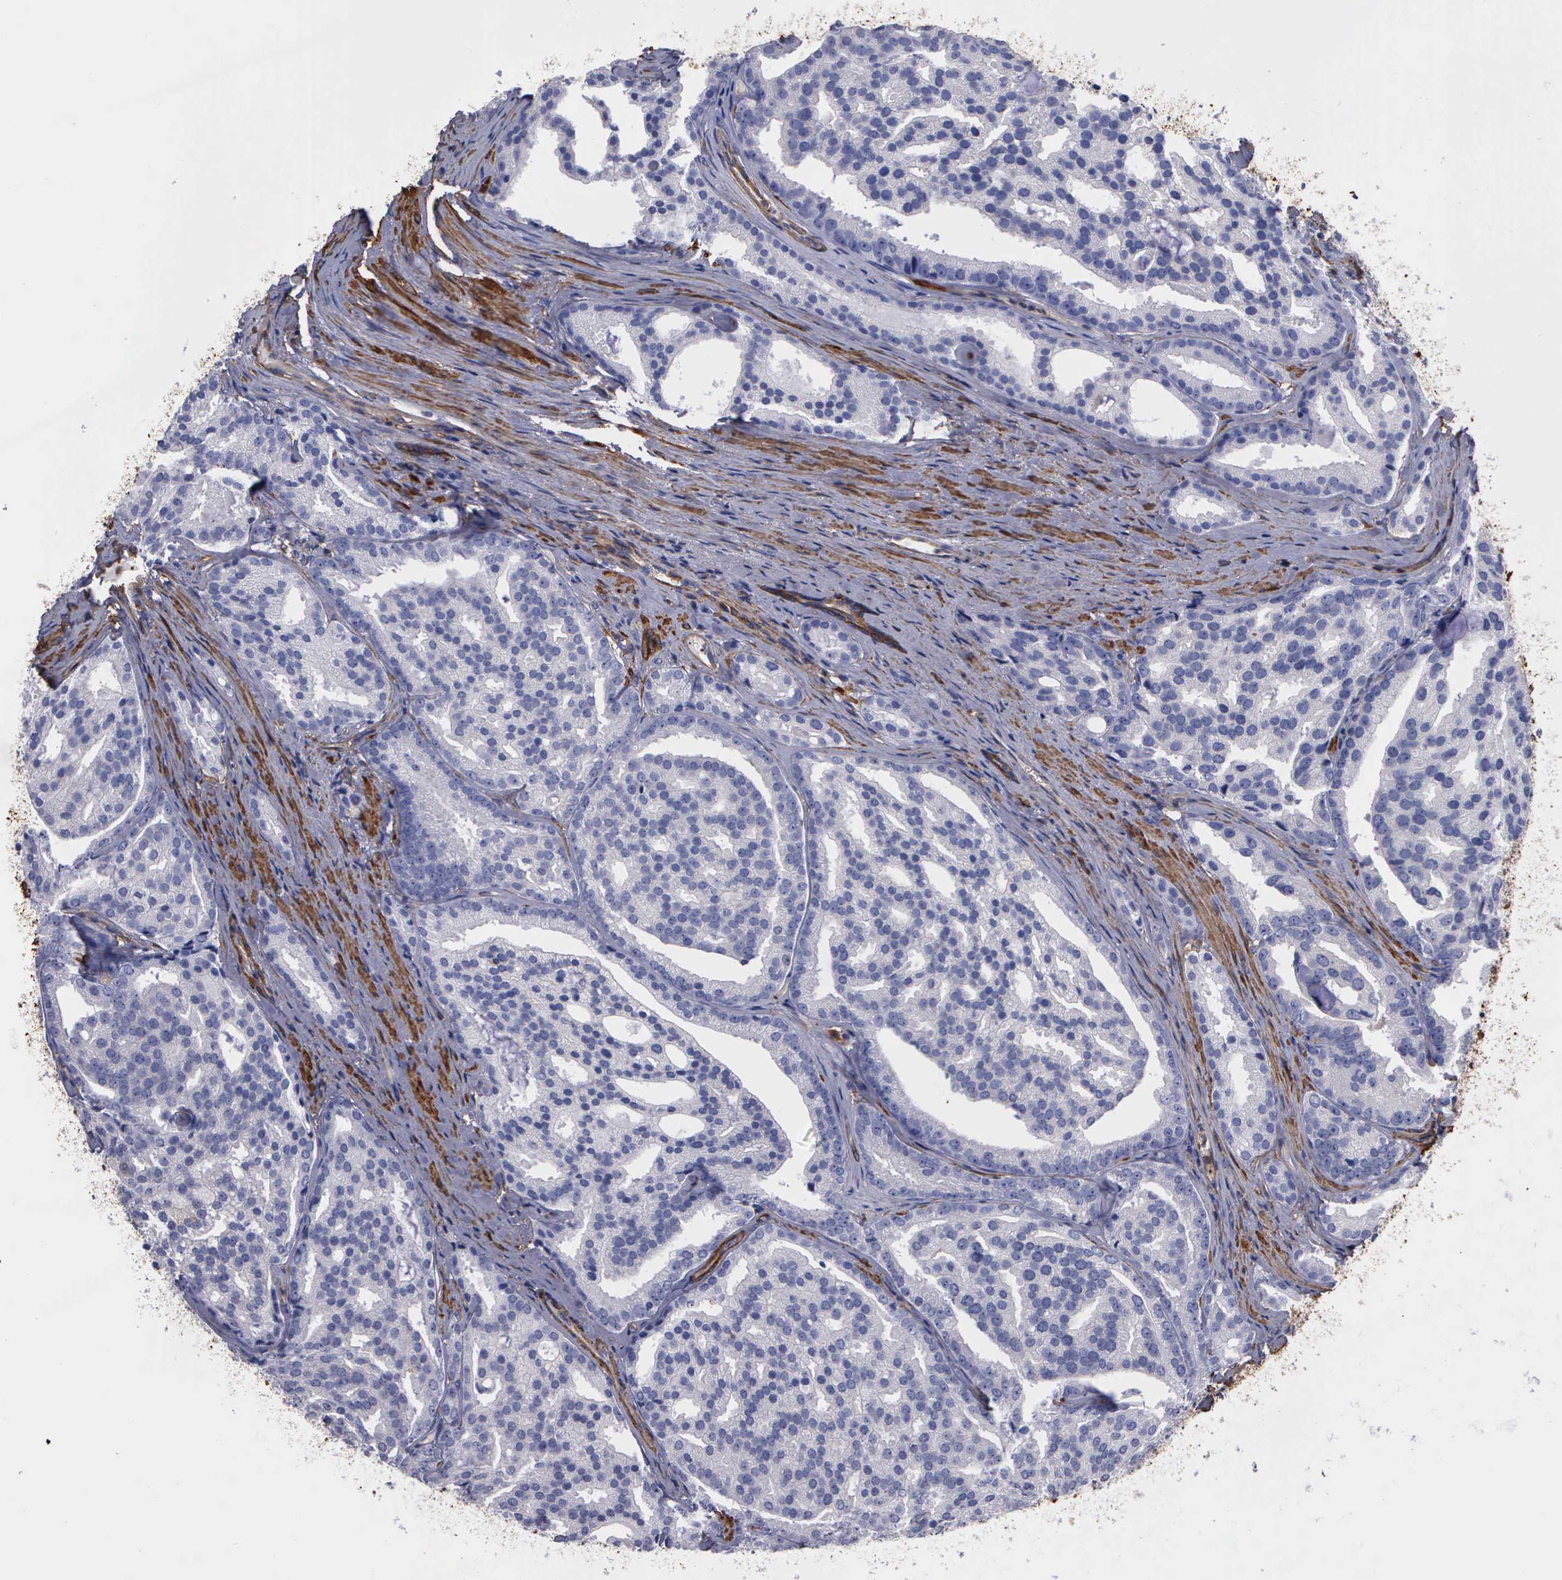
{"staining": {"intensity": "negative", "quantity": "none", "location": "none"}, "tissue": "prostate cancer", "cell_type": "Tumor cells", "image_type": "cancer", "snomed": [{"axis": "morphology", "description": "Adenocarcinoma, High grade"}, {"axis": "topography", "description": "Prostate"}], "caption": "Human prostate cancer stained for a protein using immunohistochemistry displays no staining in tumor cells.", "gene": "FLNA", "patient": {"sex": "male", "age": 64}}